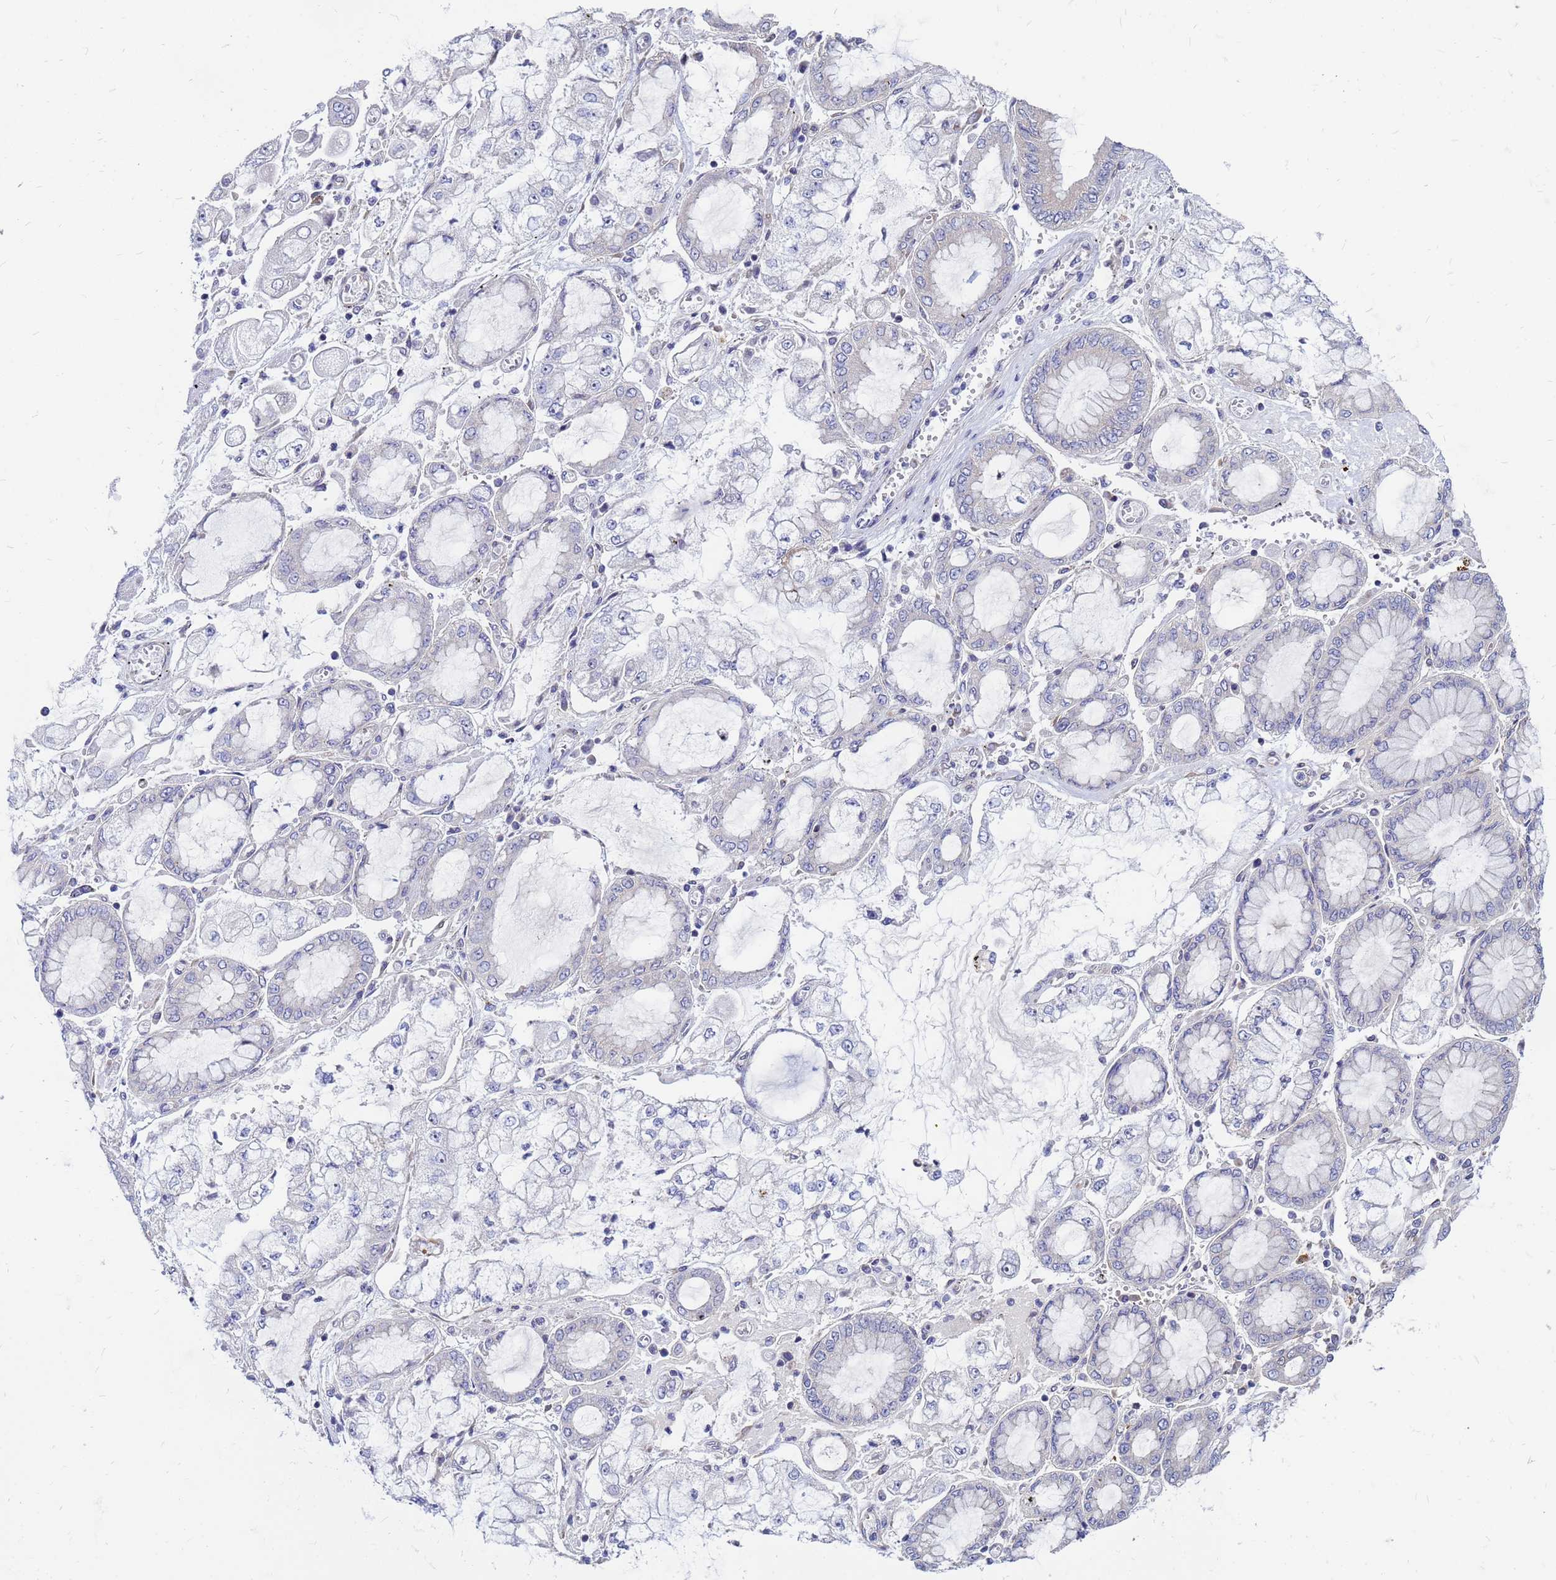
{"staining": {"intensity": "negative", "quantity": "none", "location": "none"}, "tissue": "stomach cancer", "cell_type": "Tumor cells", "image_type": "cancer", "snomed": [{"axis": "morphology", "description": "Adenocarcinoma, NOS"}, {"axis": "topography", "description": "Stomach"}], "caption": "Protein analysis of stomach cancer (adenocarcinoma) displays no significant expression in tumor cells. Nuclei are stained in blue.", "gene": "MOB2", "patient": {"sex": "male", "age": 76}}